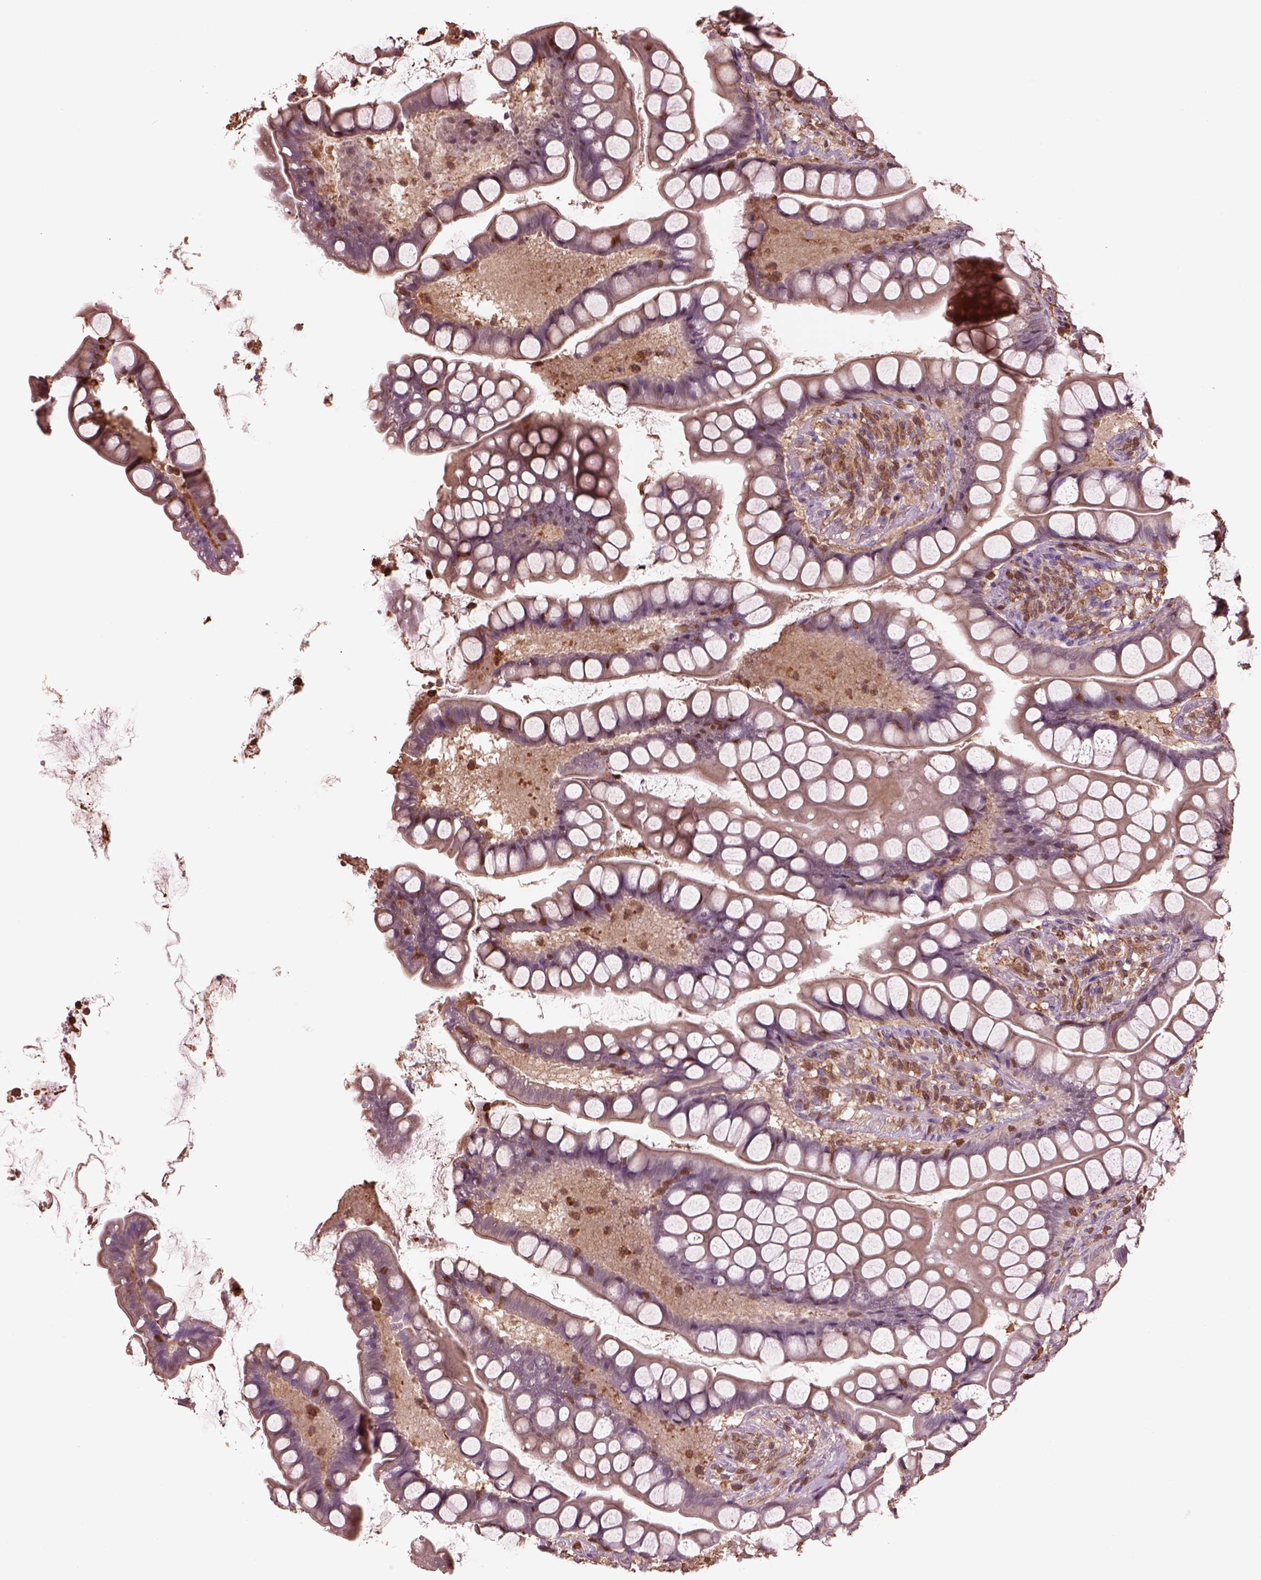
{"staining": {"intensity": "weak", "quantity": "<25%", "location": "cytoplasmic/membranous"}, "tissue": "small intestine", "cell_type": "Glandular cells", "image_type": "normal", "snomed": [{"axis": "morphology", "description": "Normal tissue, NOS"}, {"axis": "topography", "description": "Small intestine"}], "caption": "This micrograph is of normal small intestine stained with immunohistochemistry (IHC) to label a protein in brown with the nuclei are counter-stained blue. There is no expression in glandular cells. (DAB IHC visualized using brightfield microscopy, high magnification).", "gene": "IL31RA", "patient": {"sex": "male", "age": 70}}